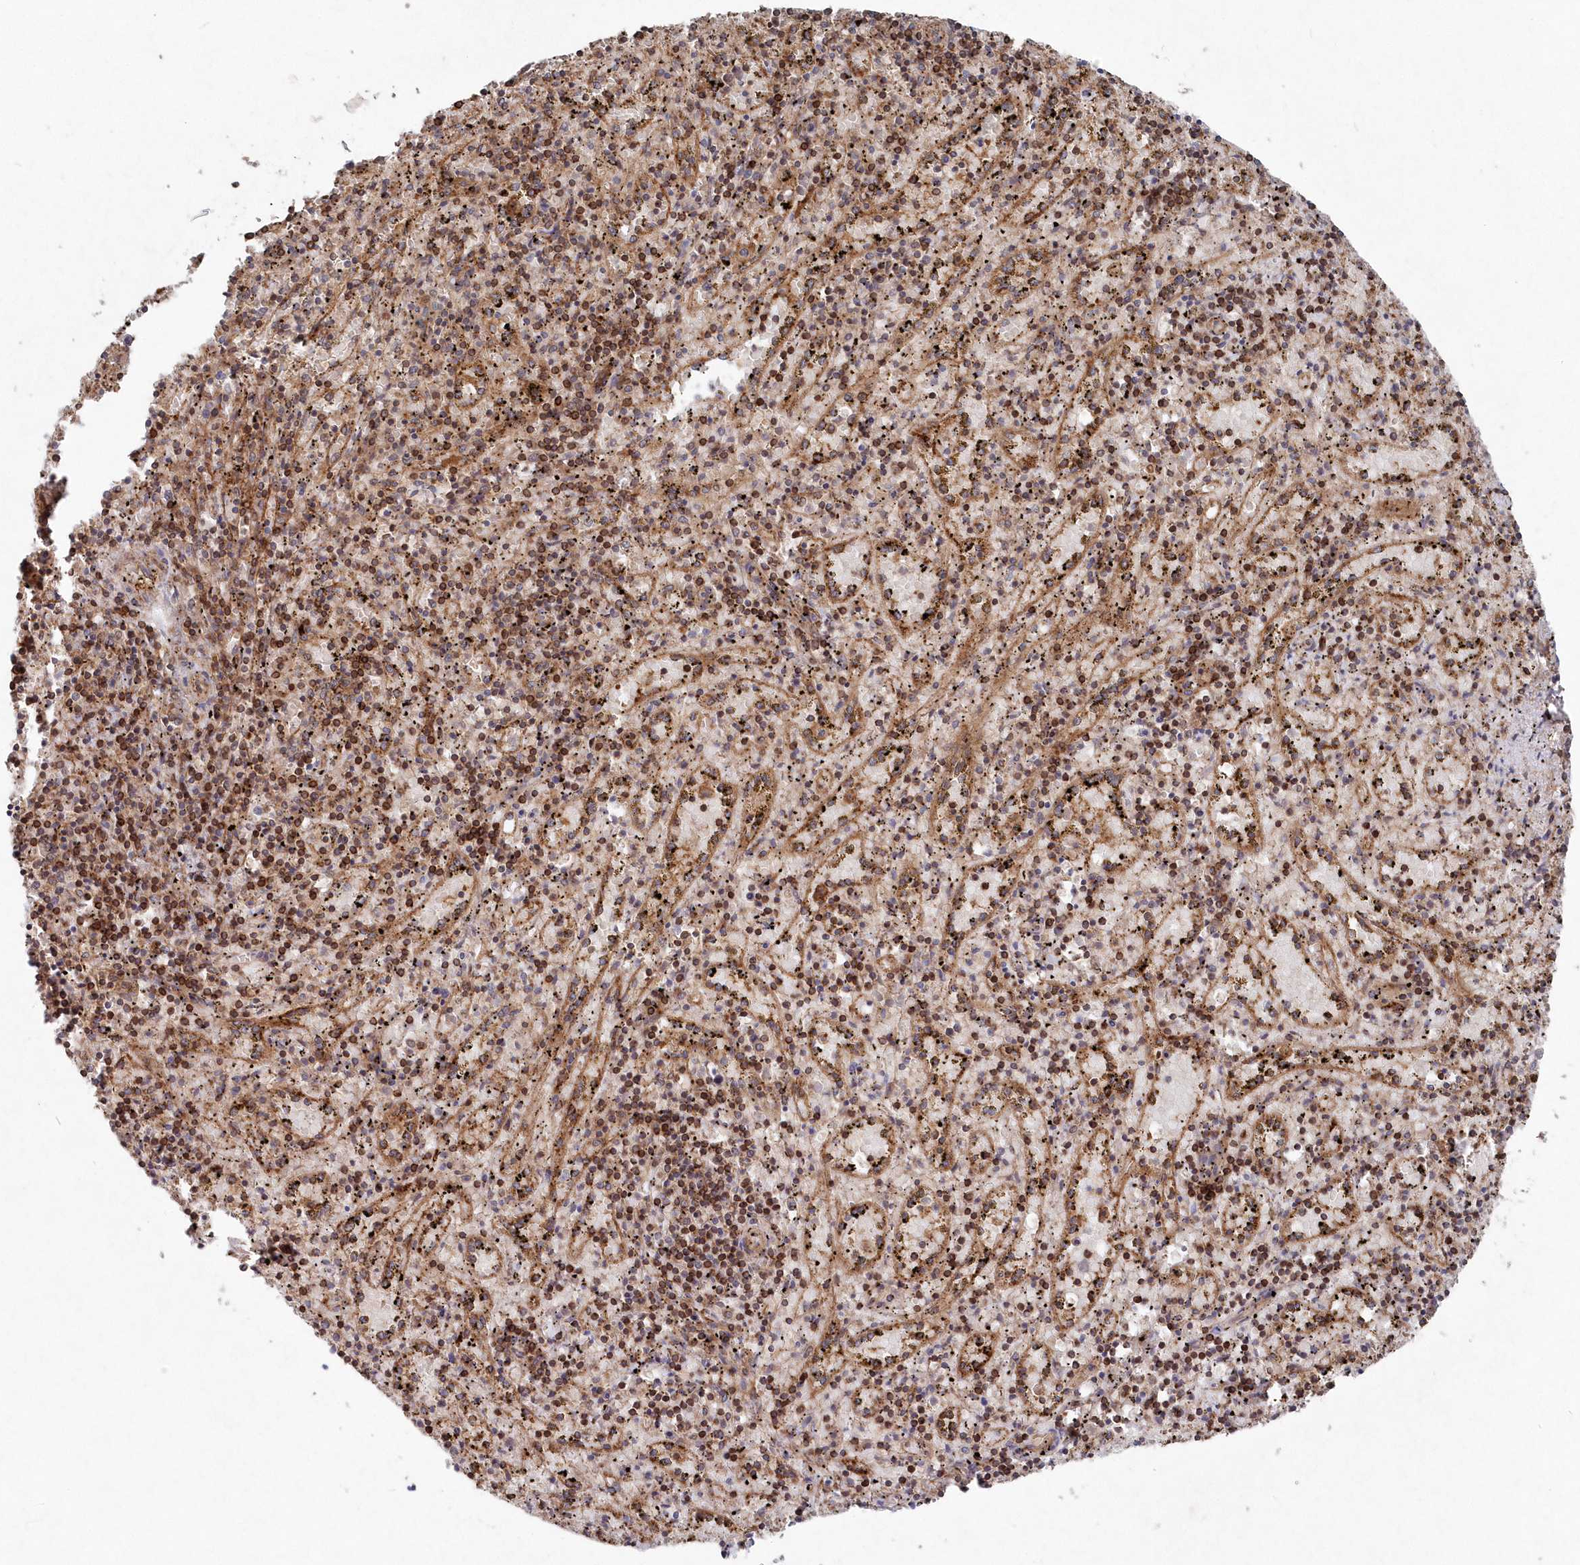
{"staining": {"intensity": "strong", "quantity": "<25%", "location": "cytoplasmic/membranous"}, "tissue": "spleen", "cell_type": "Cells in red pulp", "image_type": "normal", "snomed": [{"axis": "morphology", "description": "Normal tissue, NOS"}, {"axis": "topography", "description": "Spleen"}], "caption": "DAB (3,3'-diaminobenzidine) immunohistochemical staining of unremarkable human spleen reveals strong cytoplasmic/membranous protein staining in about <25% of cells in red pulp.", "gene": "ABHD14B", "patient": {"sex": "male", "age": 11}}